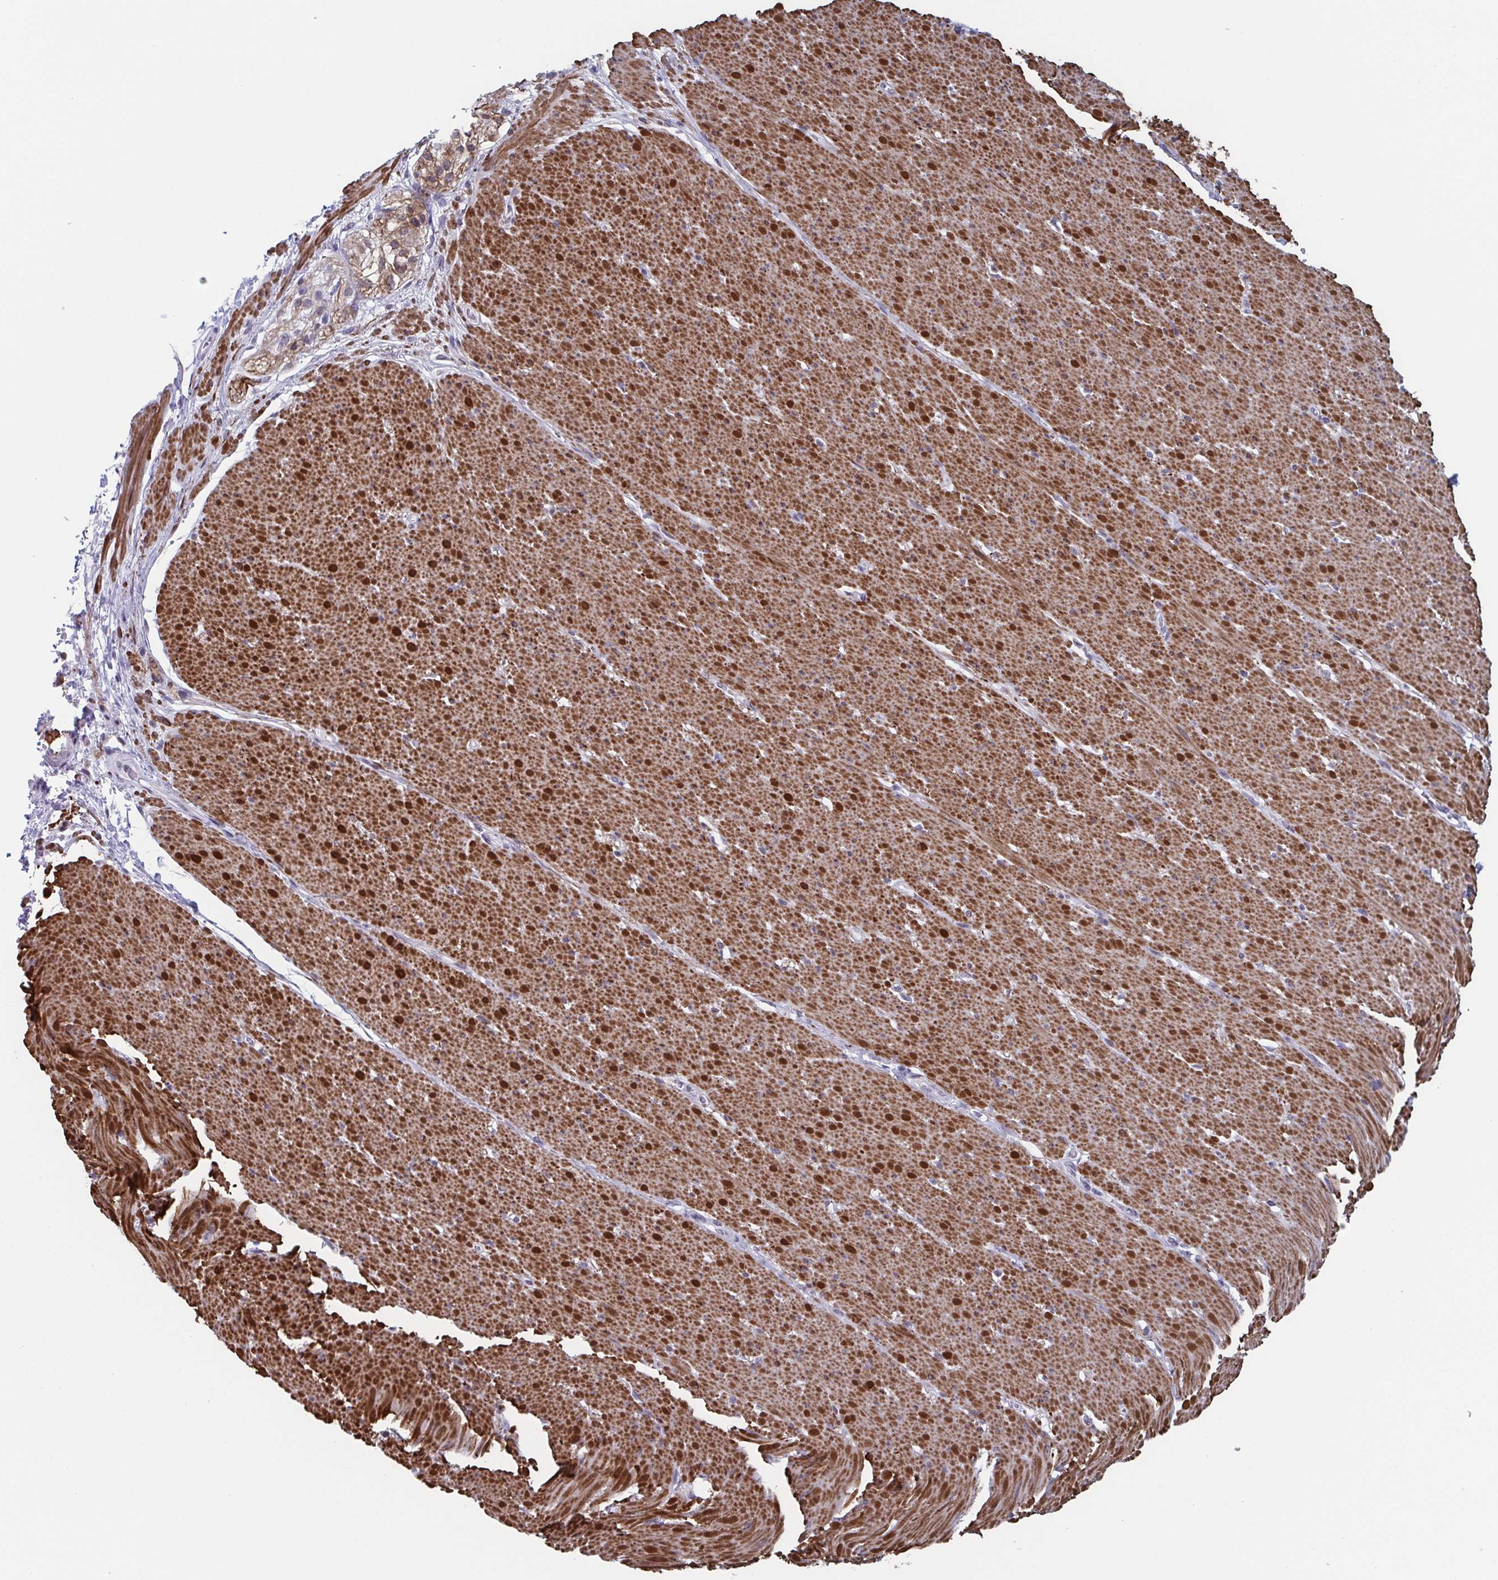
{"staining": {"intensity": "strong", "quantity": "<25%", "location": "cytoplasmic/membranous"}, "tissue": "smooth muscle", "cell_type": "Smooth muscle cells", "image_type": "normal", "snomed": [{"axis": "morphology", "description": "Normal tissue, NOS"}, {"axis": "topography", "description": "Smooth muscle"}, {"axis": "topography", "description": "Rectum"}], "caption": "Immunohistochemical staining of normal human smooth muscle reveals <25% levels of strong cytoplasmic/membranous protein staining in about <25% of smooth muscle cells.", "gene": "TMEM92", "patient": {"sex": "male", "age": 53}}